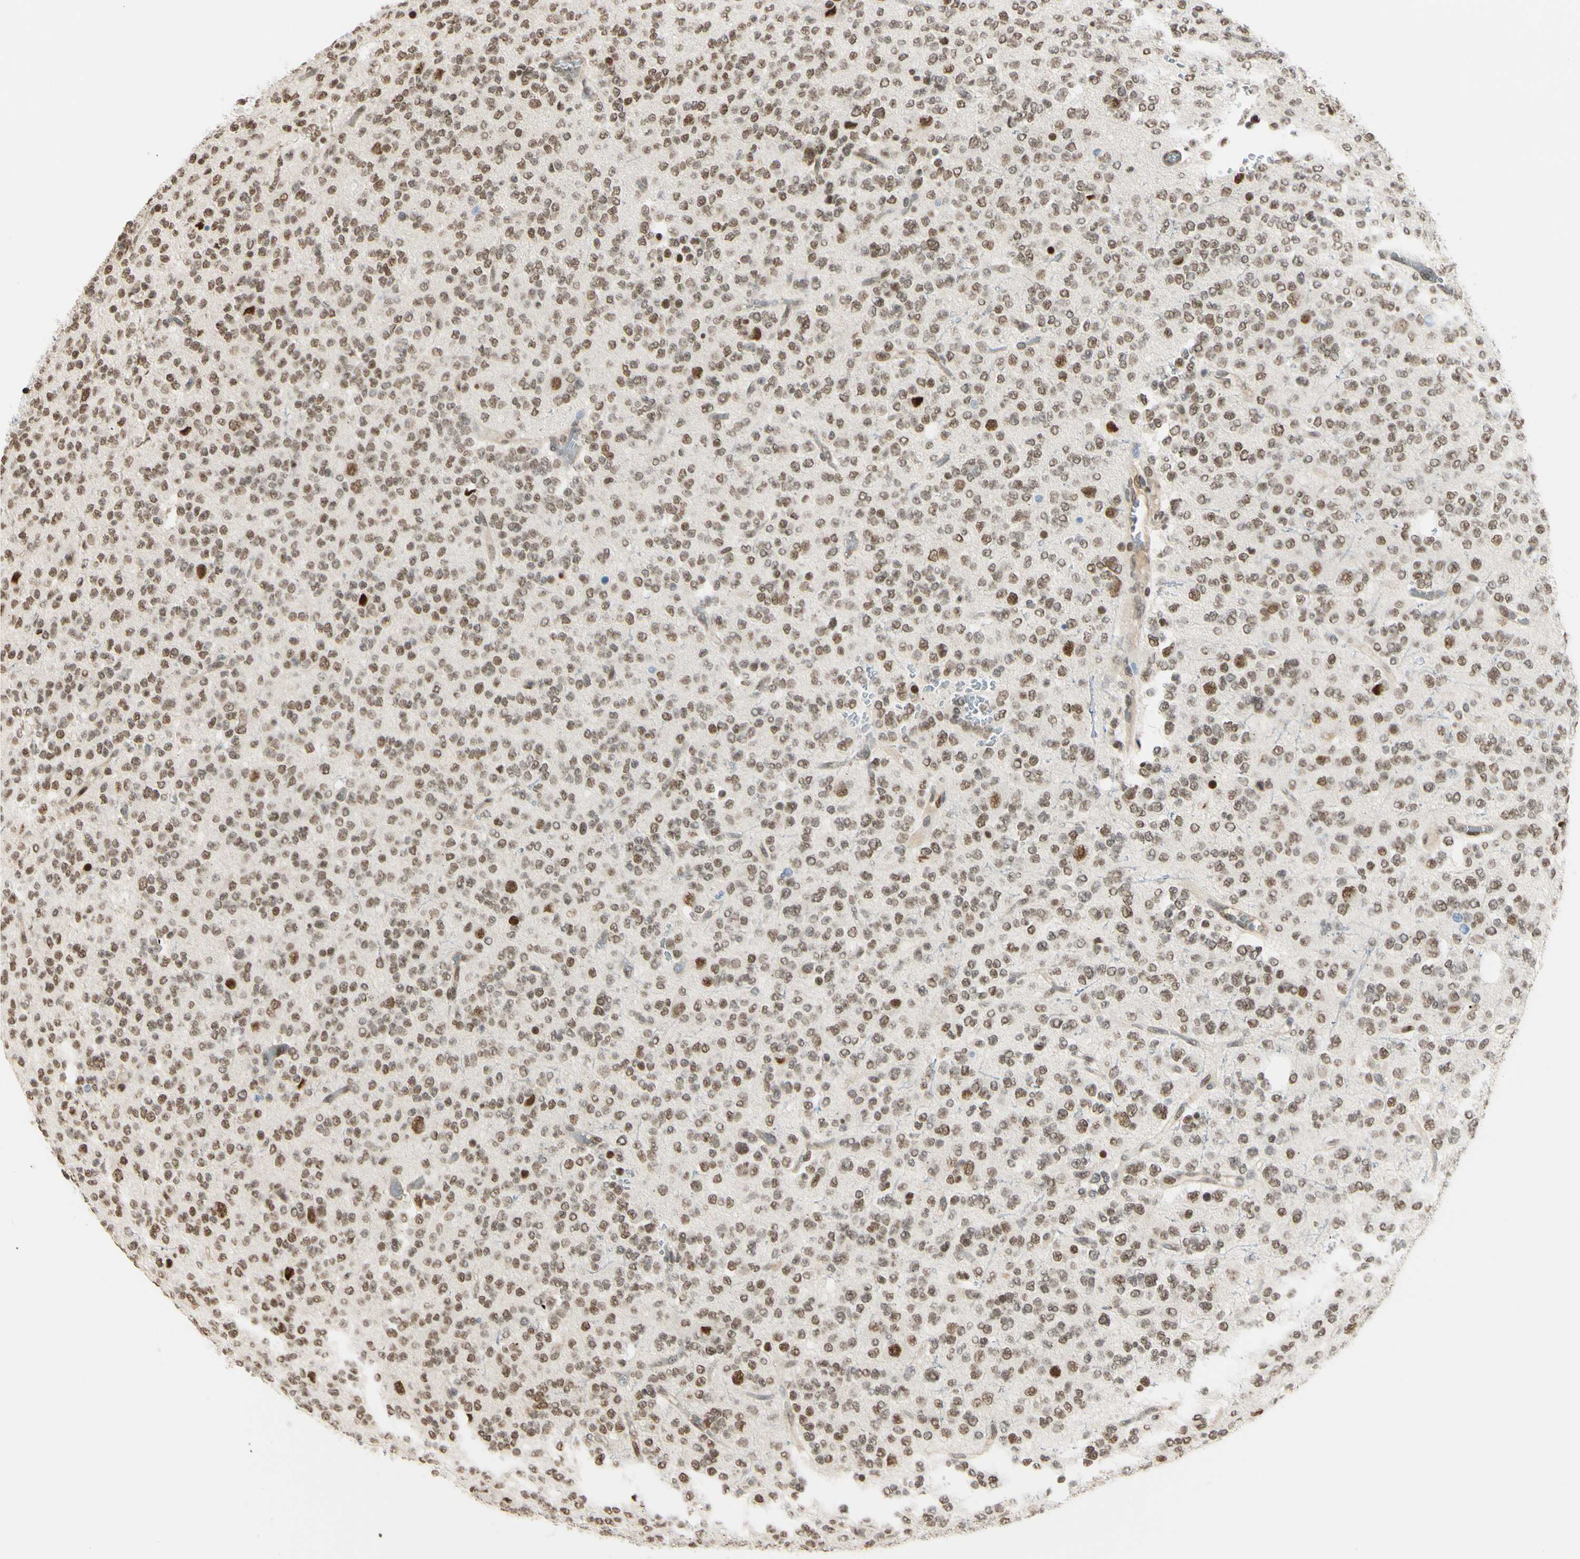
{"staining": {"intensity": "weak", "quantity": ">75%", "location": "nuclear"}, "tissue": "glioma", "cell_type": "Tumor cells", "image_type": "cancer", "snomed": [{"axis": "morphology", "description": "Glioma, malignant, Low grade"}, {"axis": "topography", "description": "Brain"}], "caption": "Weak nuclear staining for a protein is identified in approximately >75% of tumor cells of glioma using IHC.", "gene": "SUFU", "patient": {"sex": "male", "age": 38}}